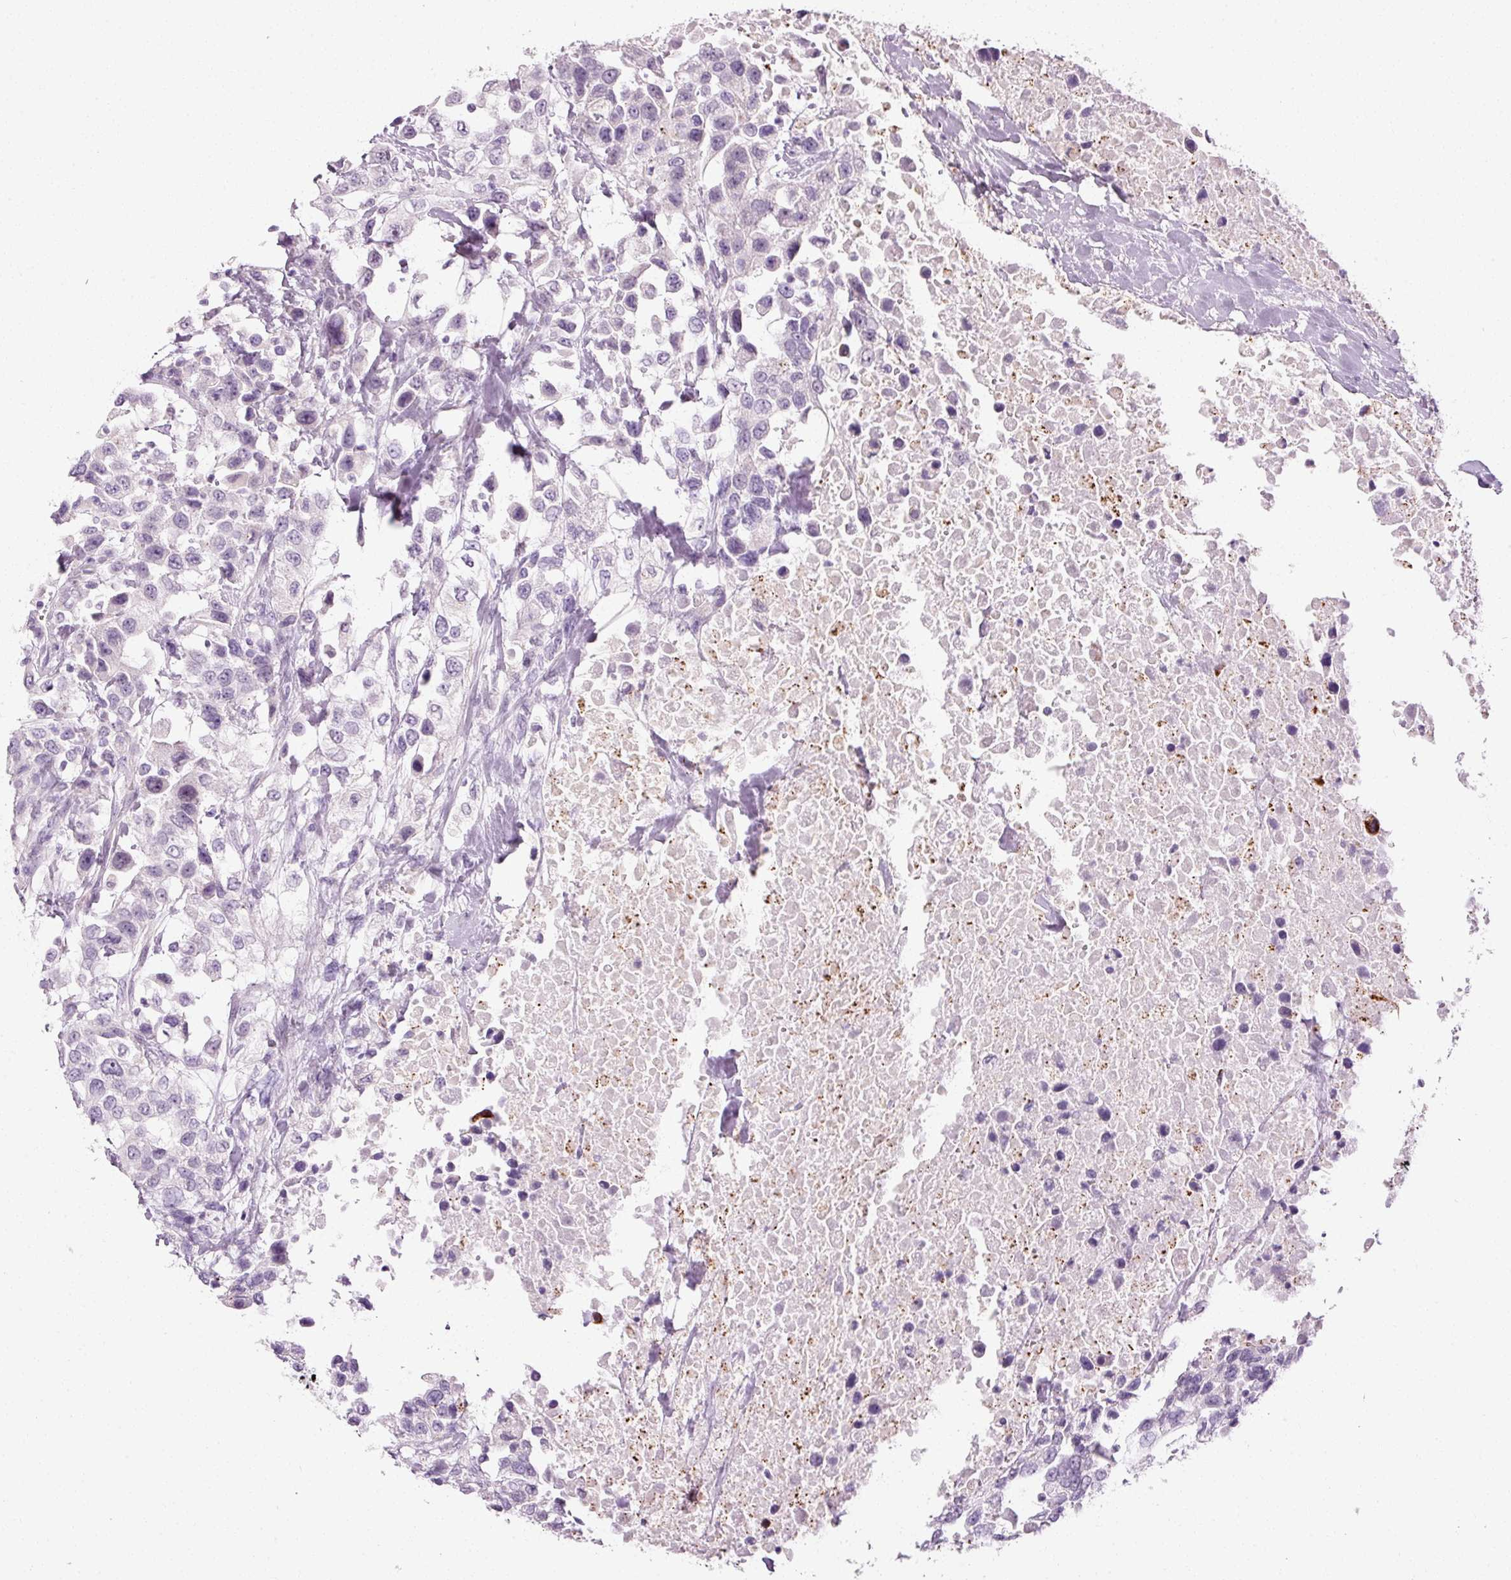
{"staining": {"intensity": "negative", "quantity": "none", "location": "none"}, "tissue": "urothelial cancer", "cell_type": "Tumor cells", "image_type": "cancer", "snomed": [{"axis": "morphology", "description": "Urothelial carcinoma, High grade"}, {"axis": "topography", "description": "Urinary bladder"}], "caption": "Tumor cells are negative for brown protein staining in urothelial cancer. The staining is performed using DAB brown chromogen with nuclei counter-stained in using hematoxylin.", "gene": "ANKRD20A1", "patient": {"sex": "female", "age": 80}}